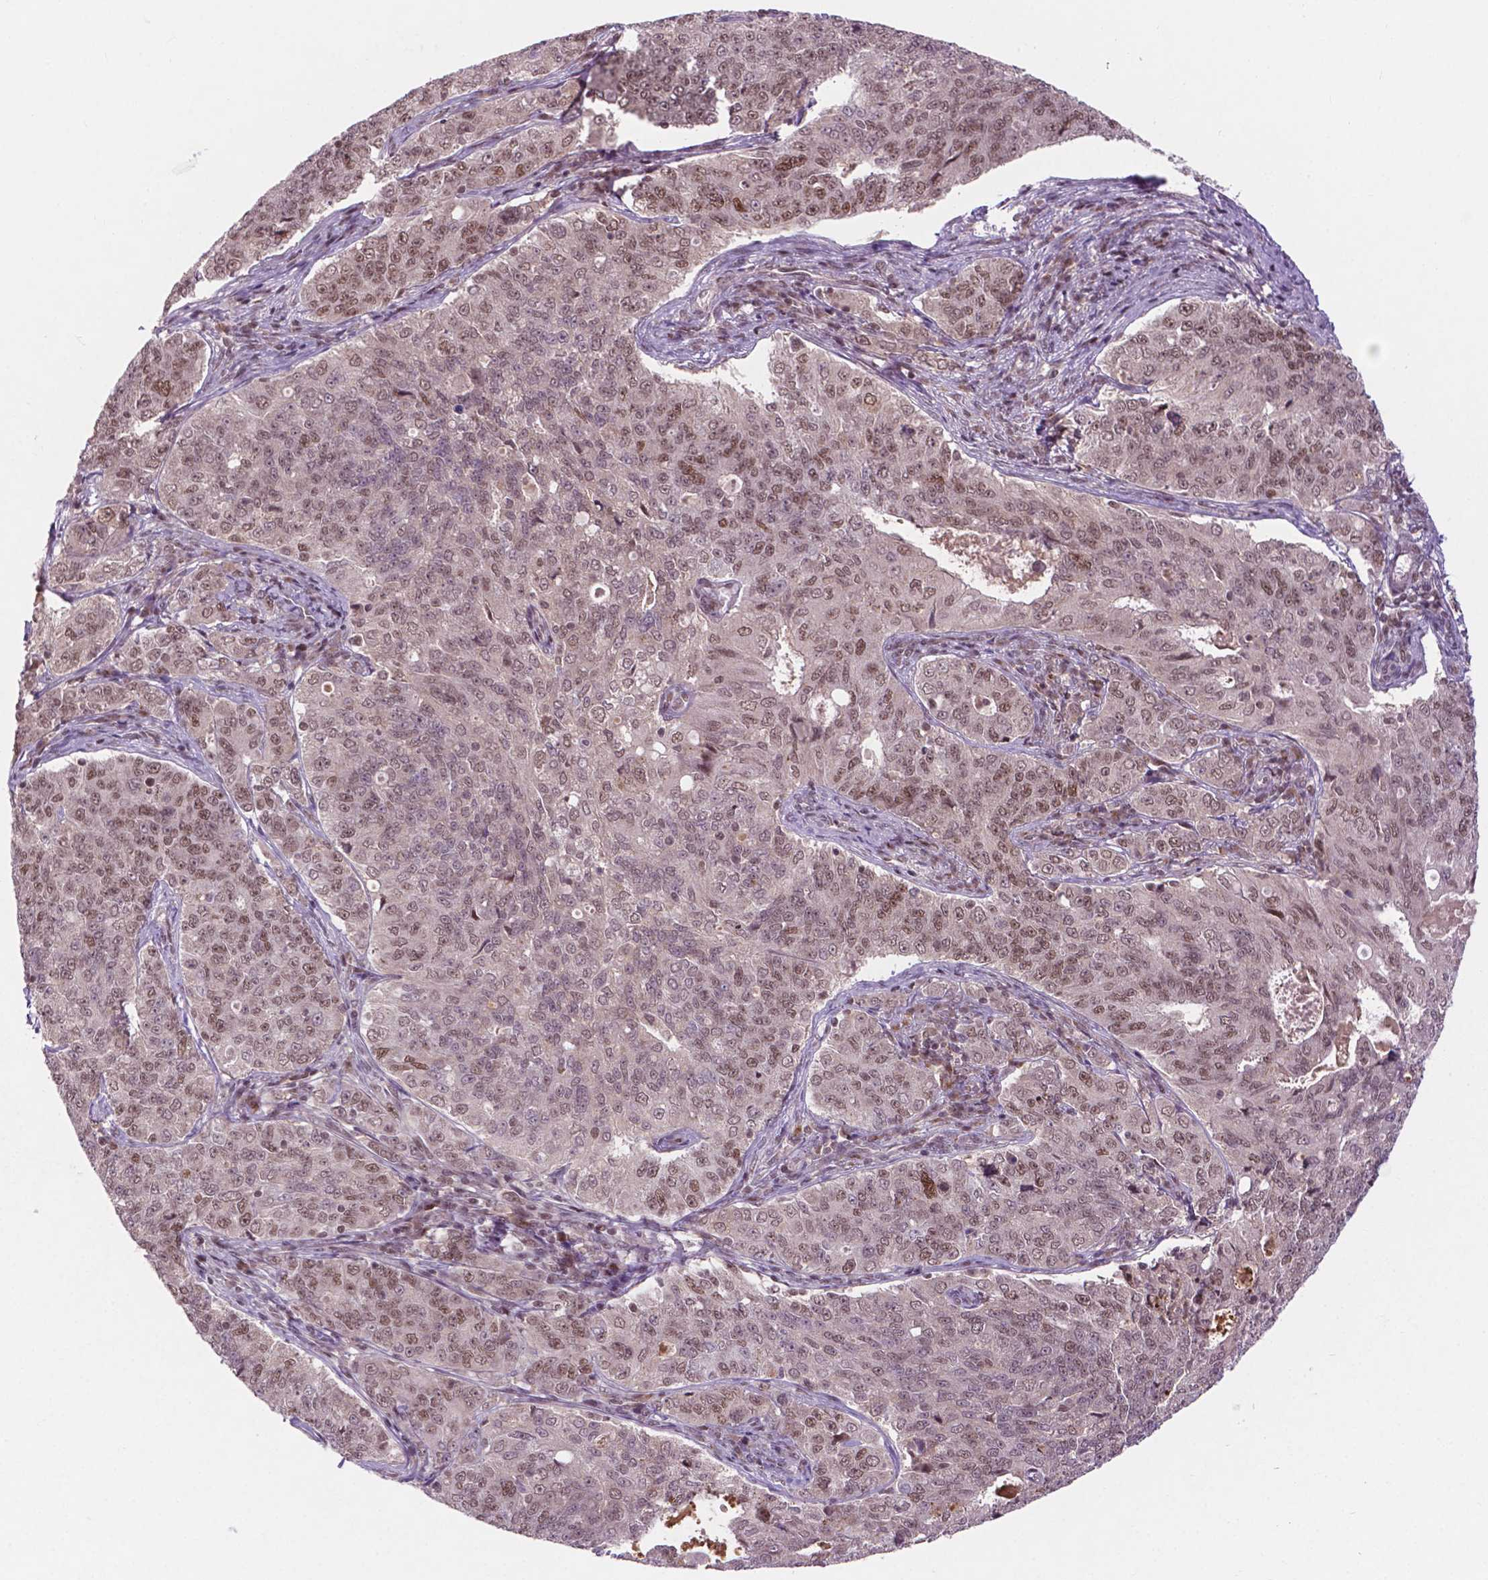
{"staining": {"intensity": "moderate", "quantity": "25%-75%", "location": "nuclear"}, "tissue": "endometrial cancer", "cell_type": "Tumor cells", "image_type": "cancer", "snomed": [{"axis": "morphology", "description": "Adenocarcinoma, NOS"}, {"axis": "topography", "description": "Endometrium"}], "caption": "Moderate nuclear expression is identified in approximately 25%-75% of tumor cells in endometrial cancer.", "gene": "PER2", "patient": {"sex": "female", "age": 43}}